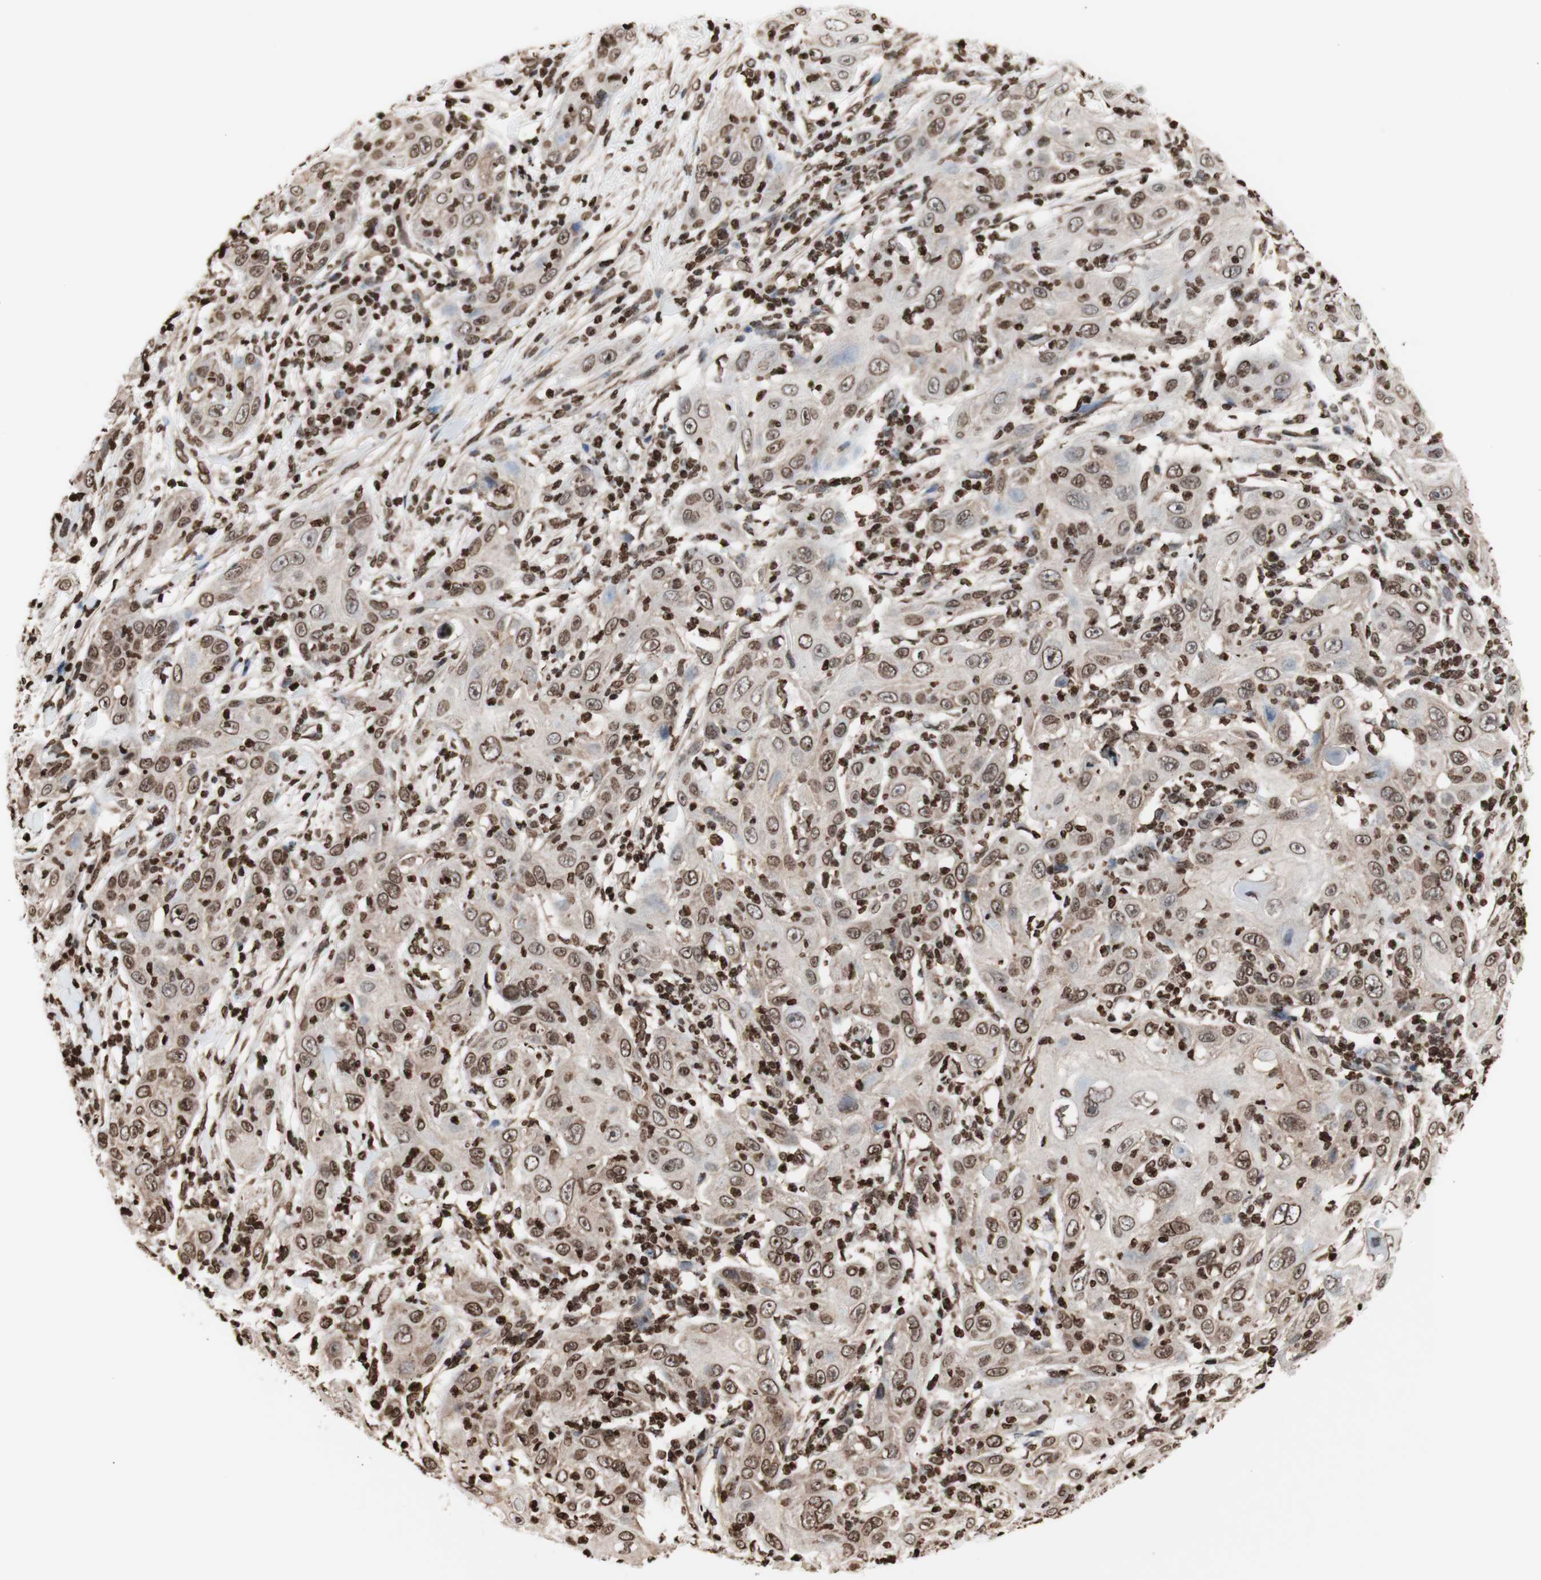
{"staining": {"intensity": "moderate", "quantity": ">75%", "location": "cytoplasmic/membranous,nuclear"}, "tissue": "skin cancer", "cell_type": "Tumor cells", "image_type": "cancer", "snomed": [{"axis": "morphology", "description": "Squamous cell carcinoma, NOS"}, {"axis": "topography", "description": "Skin"}], "caption": "IHC histopathology image of skin cancer stained for a protein (brown), which demonstrates medium levels of moderate cytoplasmic/membranous and nuclear expression in about >75% of tumor cells.", "gene": "SNAI2", "patient": {"sex": "female", "age": 88}}